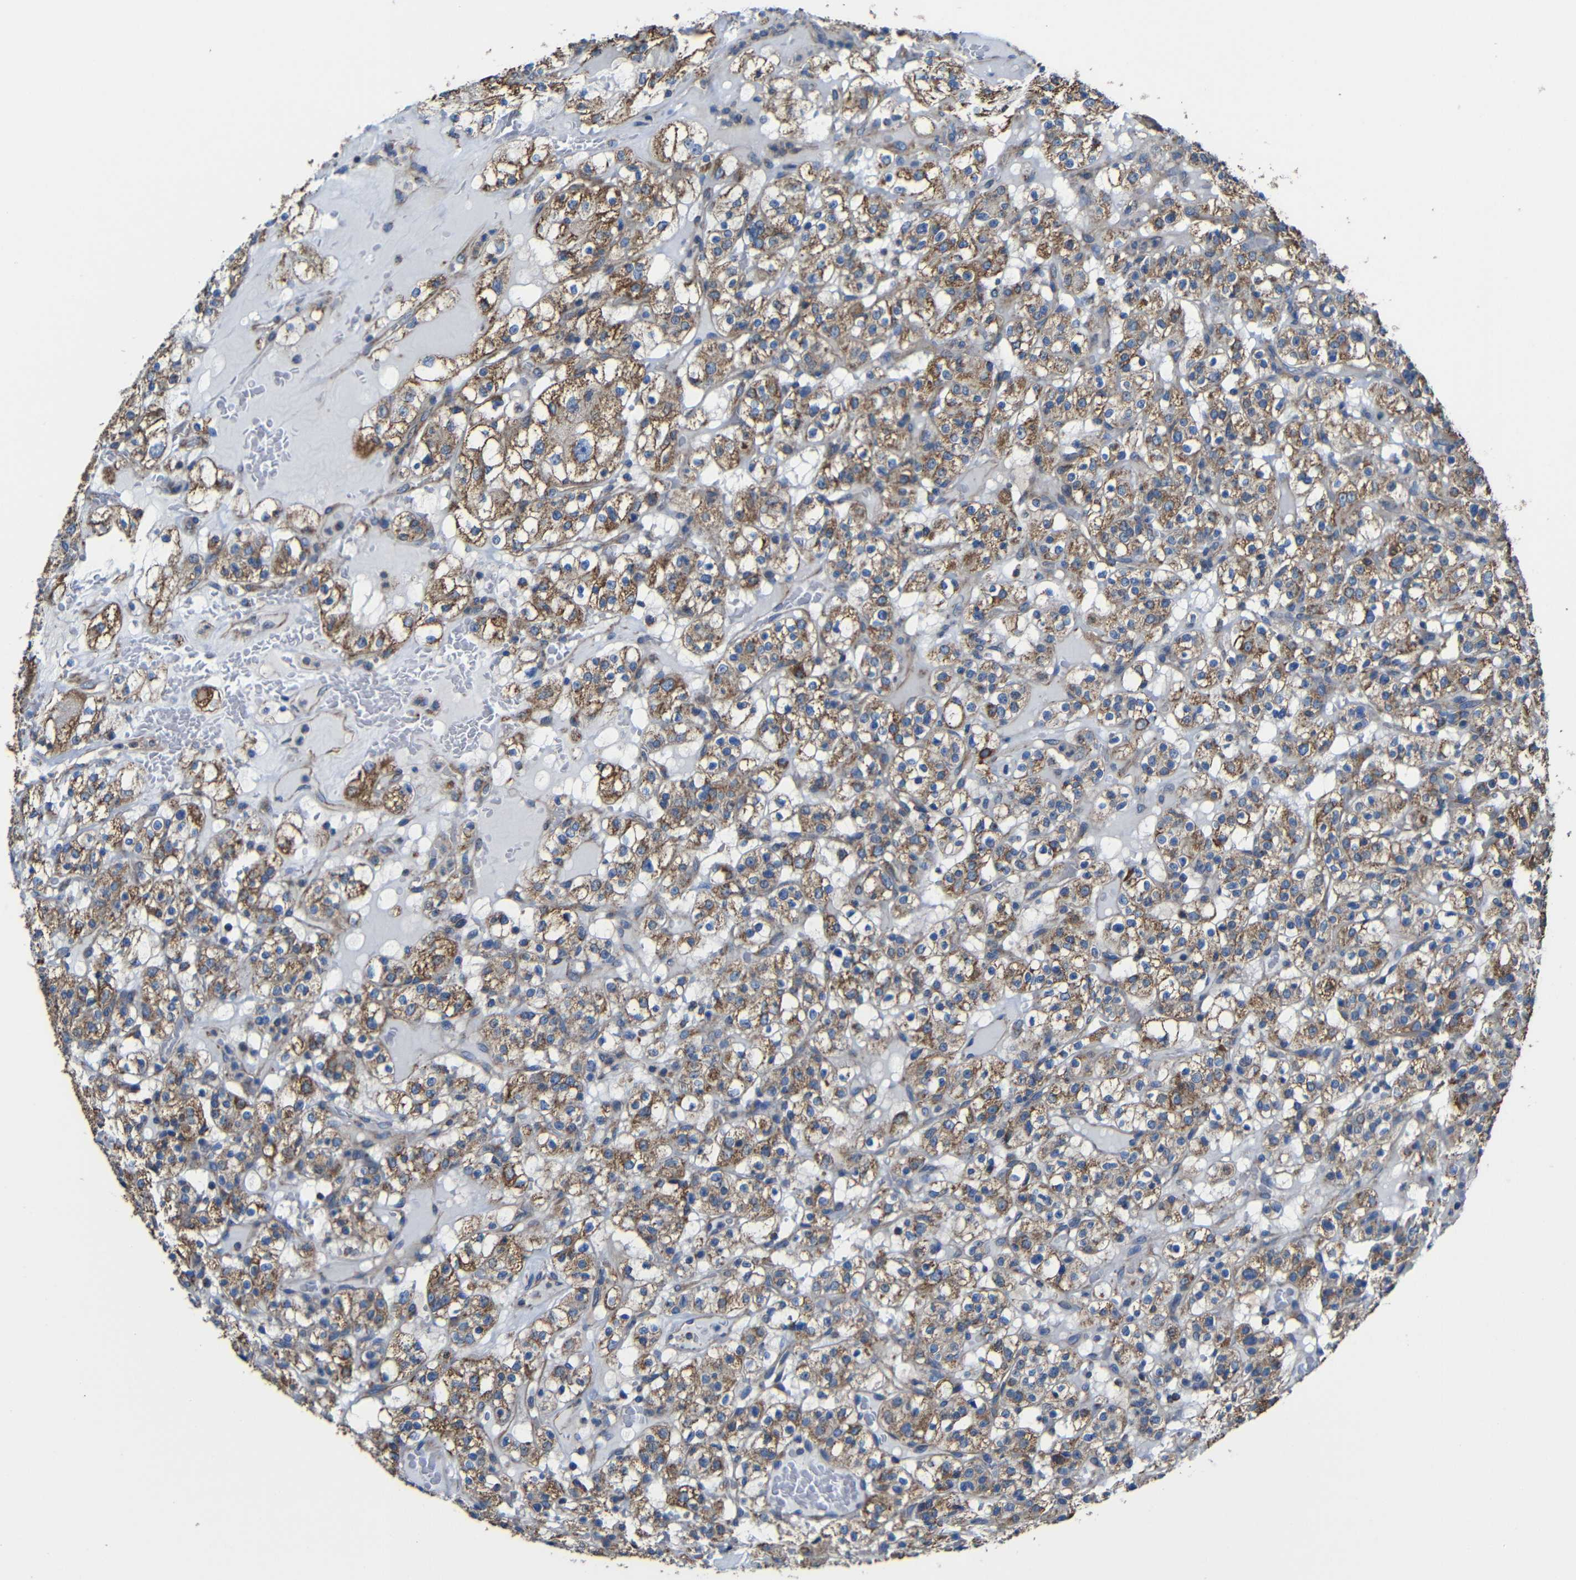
{"staining": {"intensity": "strong", "quantity": ">75%", "location": "cytoplasmic/membranous"}, "tissue": "renal cancer", "cell_type": "Tumor cells", "image_type": "cancer", "snomed": [{"axis": "morphology", "description": "Normal tissue, NOS"}, {"axis": "morphology", "description": "Adenocarcinoma, NOS"}, {"axis": "topography", "description": "Kidney"}], "caption": "Immunohistochemistry (IHC) of human renal cancer (adenocarcinoma) exhibits high levels of strong cytoplasmic/membranous staining in about >75% of tumor cells.", "gene": "INTS6L", "patient": {"sex": "female", "age": 72}}